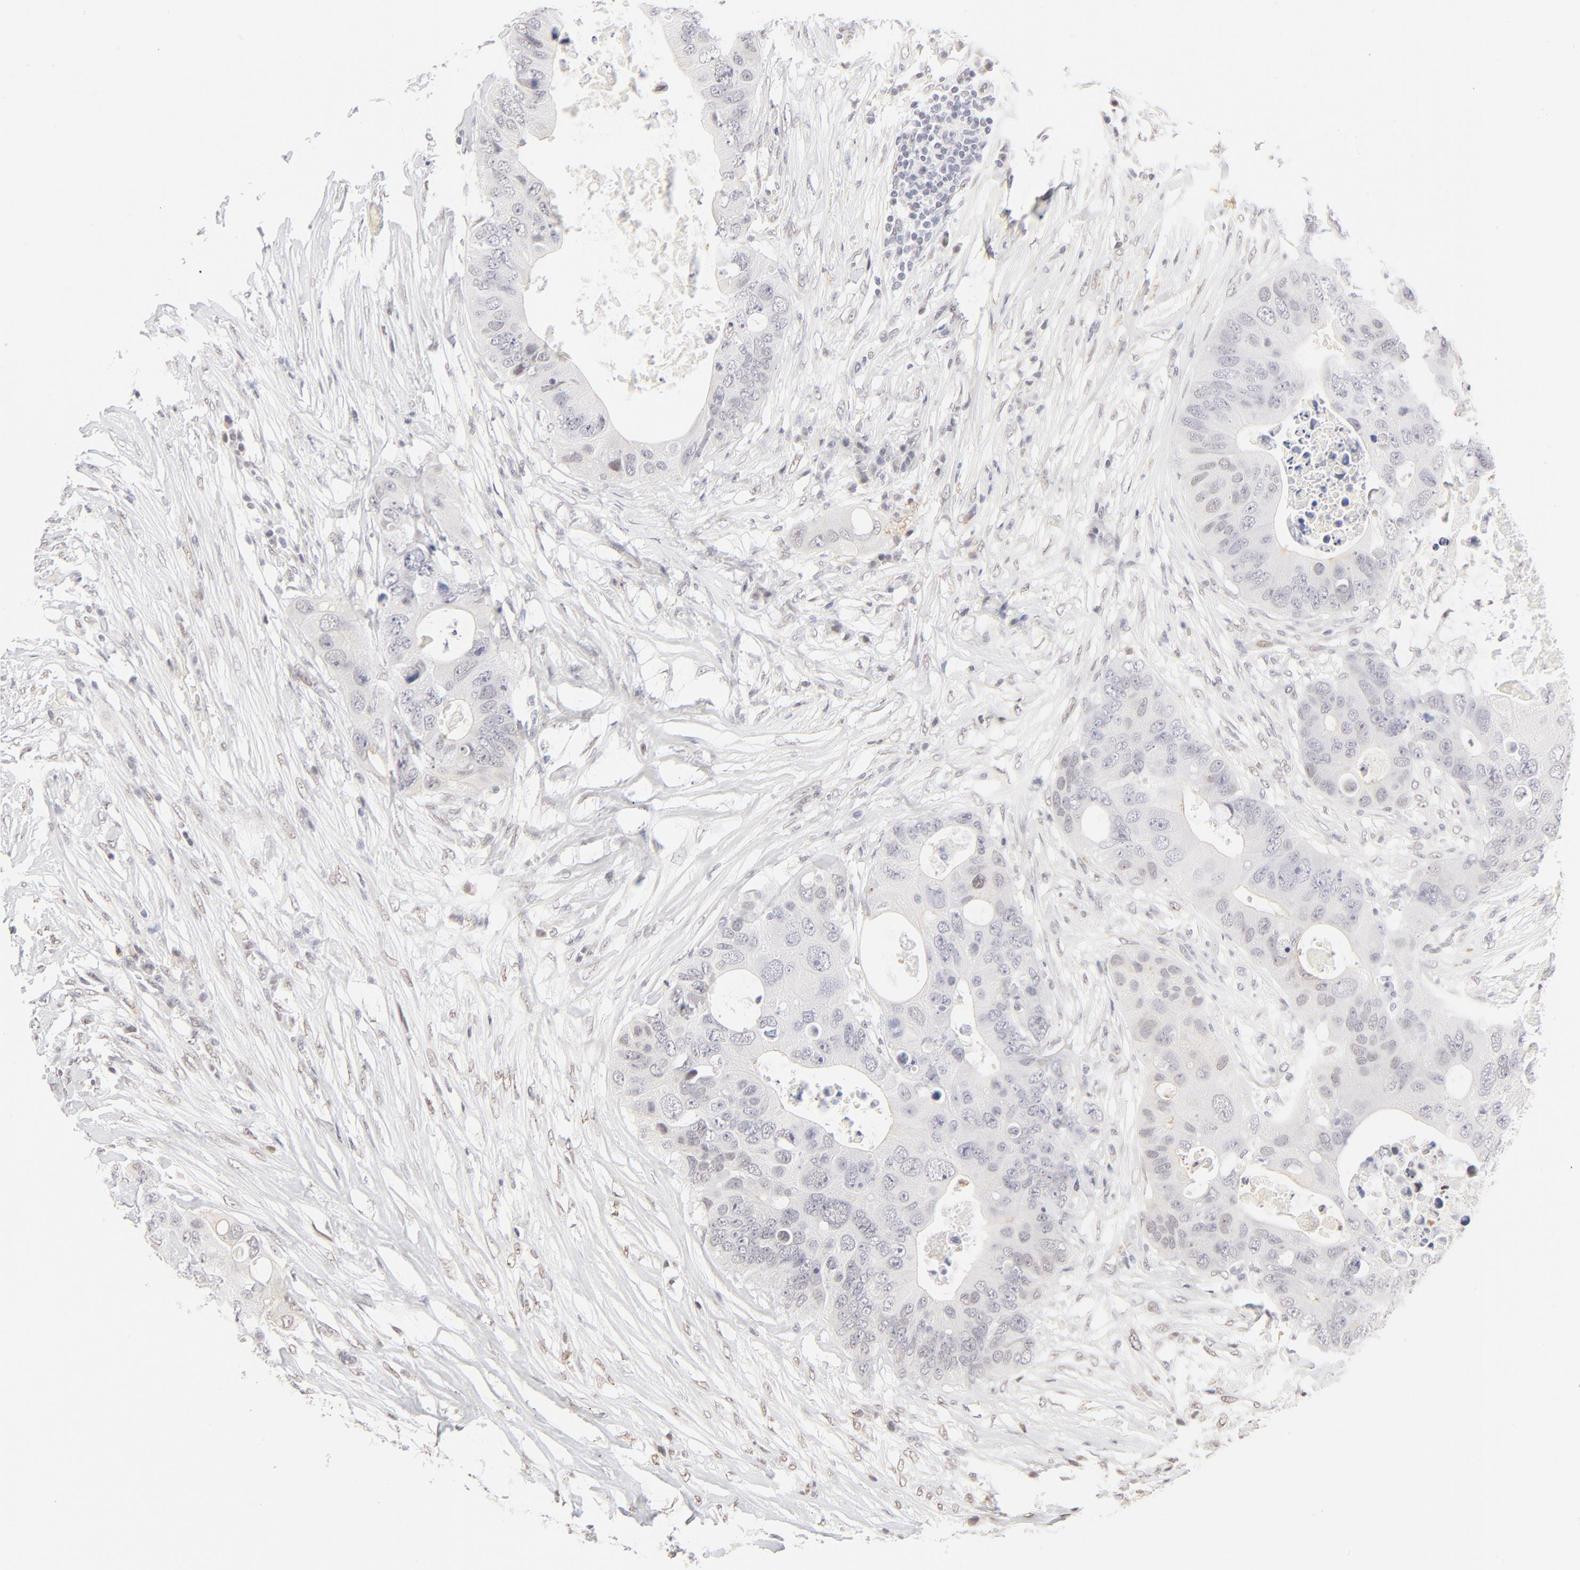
{"staining": {"intensity": "weak", "quantity": "<25%", "location": "cytoplasmic/membranous,nuclear"}, "tissue": "colorectal cancer", "cell_type": "Tumor cells", "image_type": "cancer", "snomed": [{"axis": "morphology", "description": "Adenocarcinoma, NOS"}, {"axis": "topography", "description": "Colon"}], "caption": "The image demonstrates no significant positivity in tumor cells of colorectal cancer (adenocarcinoma).", "gene": "PBX1", "patient": {"sex": "male", "age": 71}}